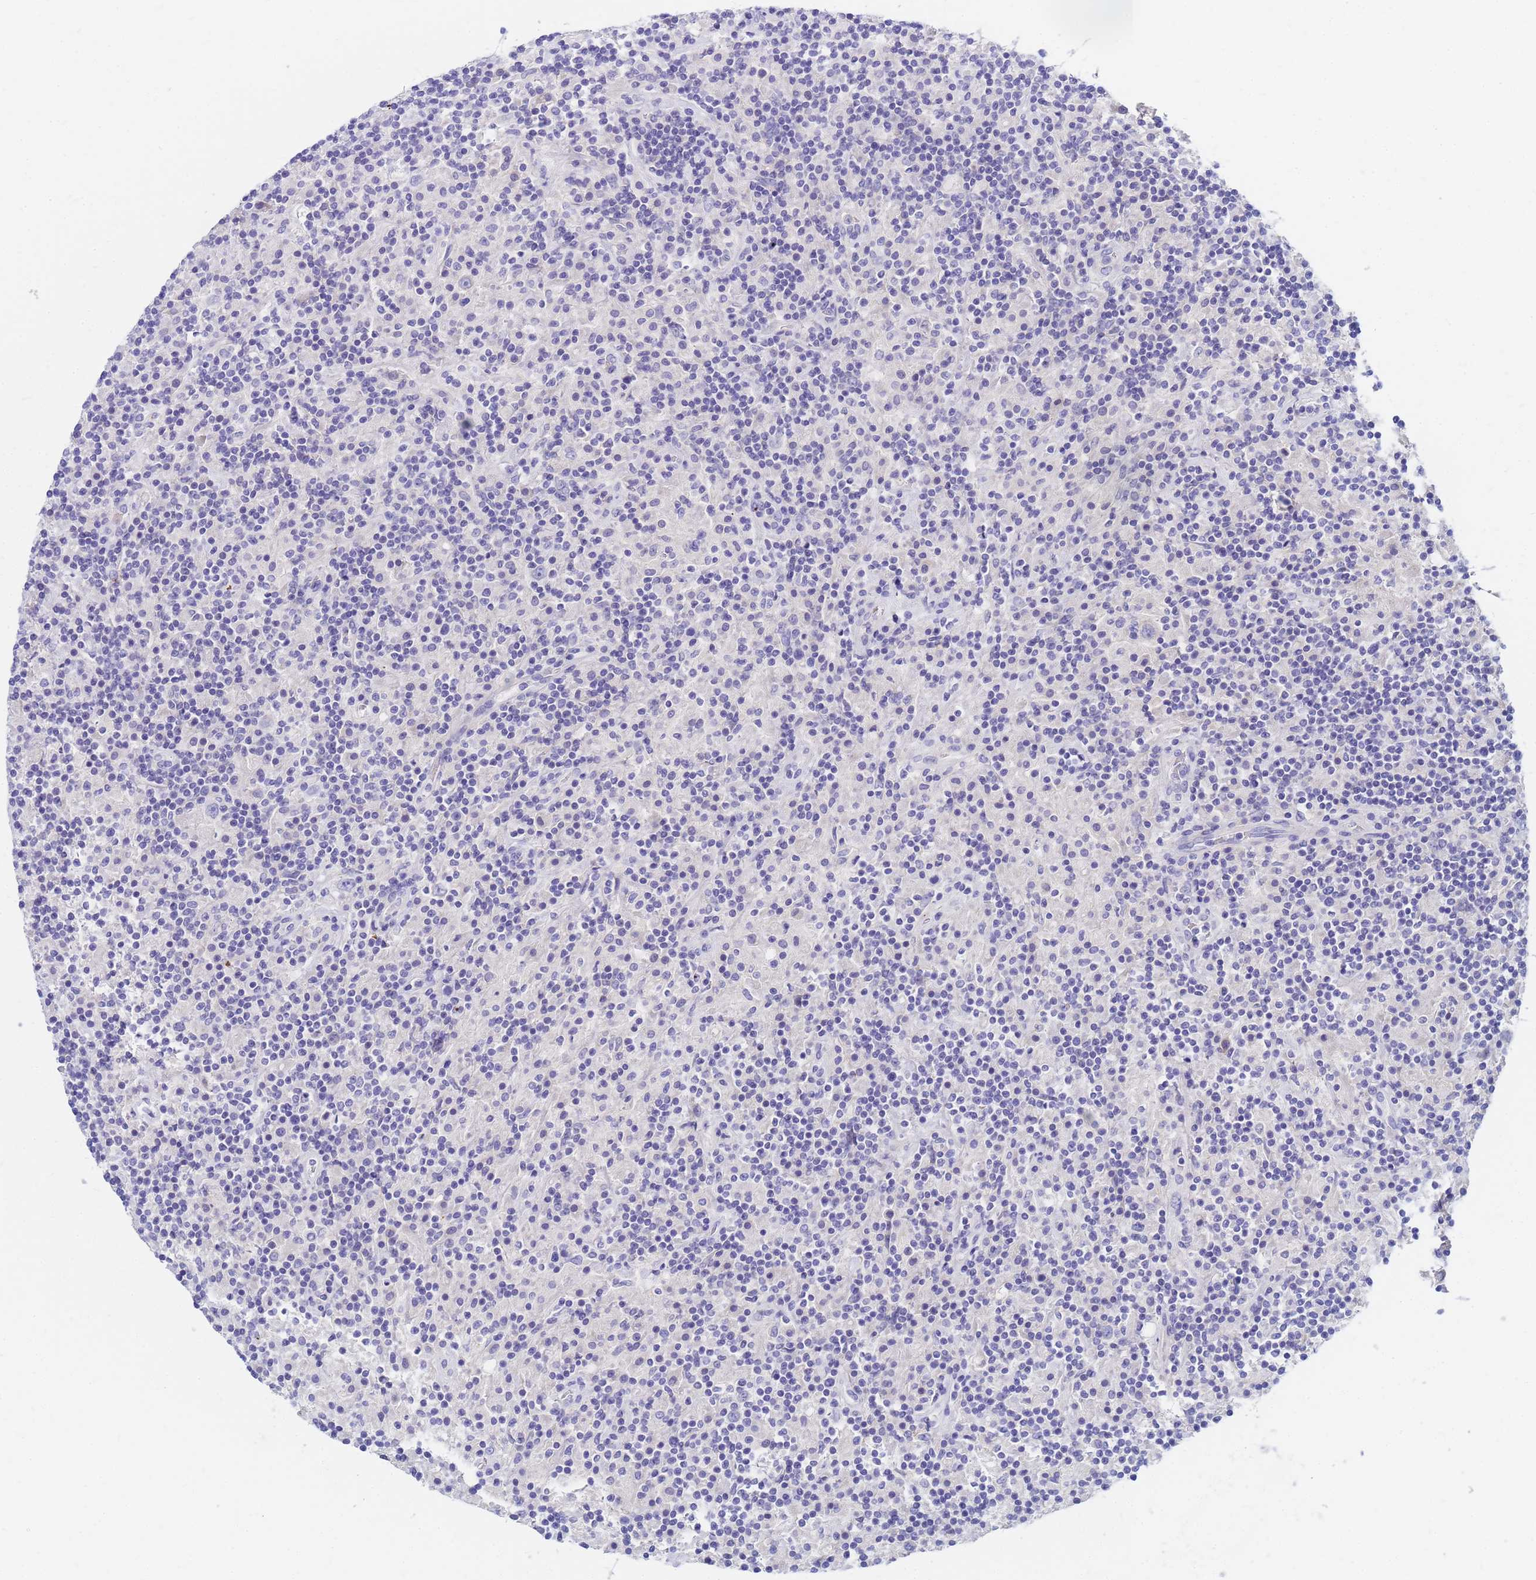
{"staining": {"intensity": "negative", "quantity": "none", "location": "none"}, "tissue": "lymphoma", "cell_type": "Tumor cells", "image_type": "cancer", "snomed": [{"axis": "morphology", "description": "Hodgkin's disease, NOS"}, {"axis": "topography", "description": "Lymph node"}], "caption": "A high-resolution photomicrograph shows immunohistochemistry (IHC) staining of lymphoma, which exhibits no significant expression in tumor cells.", "gene": "DPRX", "patient": {"sex": "male", "age": 70}}